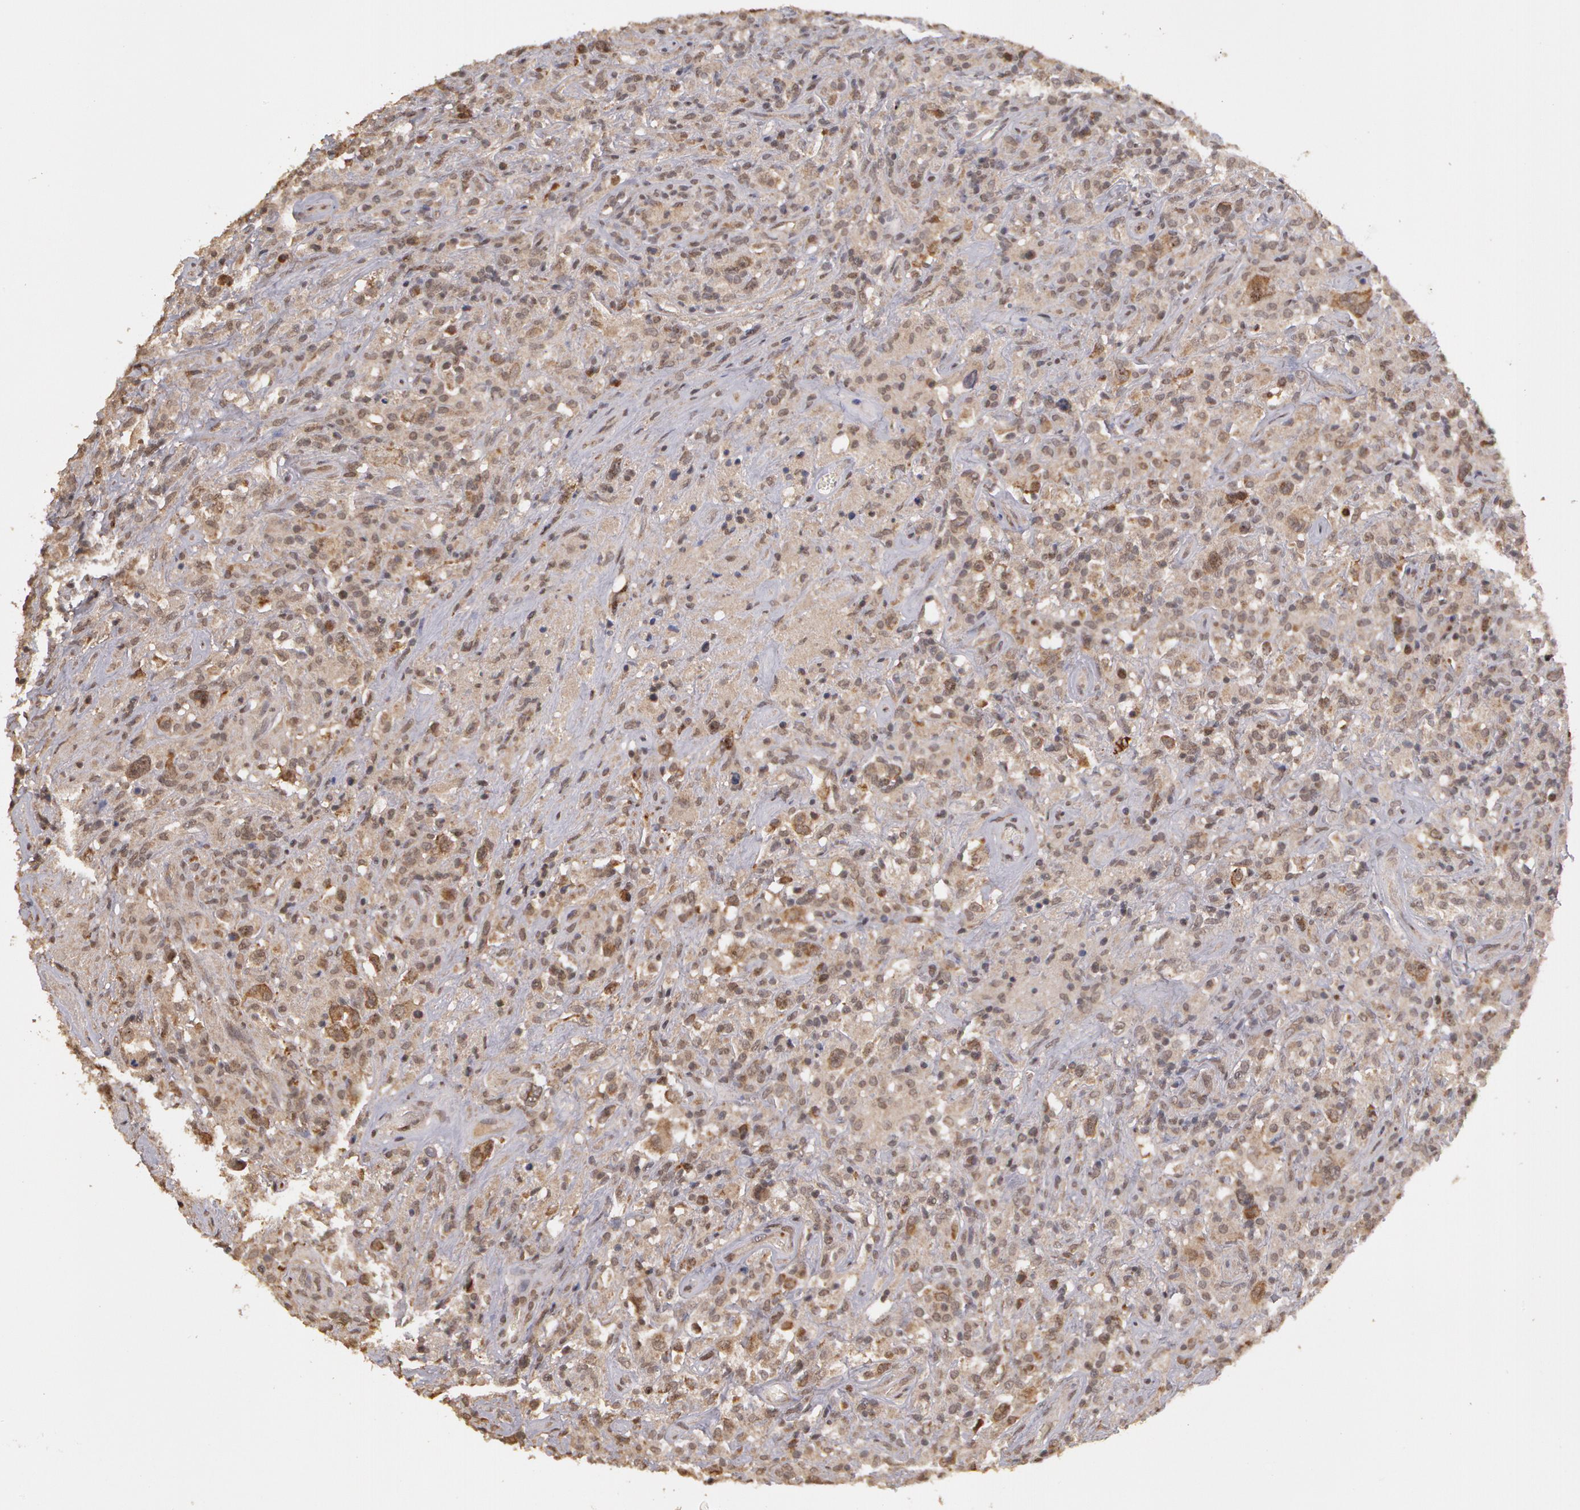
{"staining": {"intensity": "strong", "quantity": "25%-75%", "location": "cytoplasmic/membranous"}, "tissue": "lymphoma", "cell_type": "Tumor cells", "image_type": "cancer", "snomed": [{"axis": "morphology", "description": "Hodgkin's disease, NOS"}, {"axis": "topography", "description": "Lymph node"}], "caption": "A brown stain labels strong cytoplasmic/membranous expression of a protein in lymphoma tumor cells.", "gene": "GLIS1", "patient": {"sex": "male", "age": 46}}